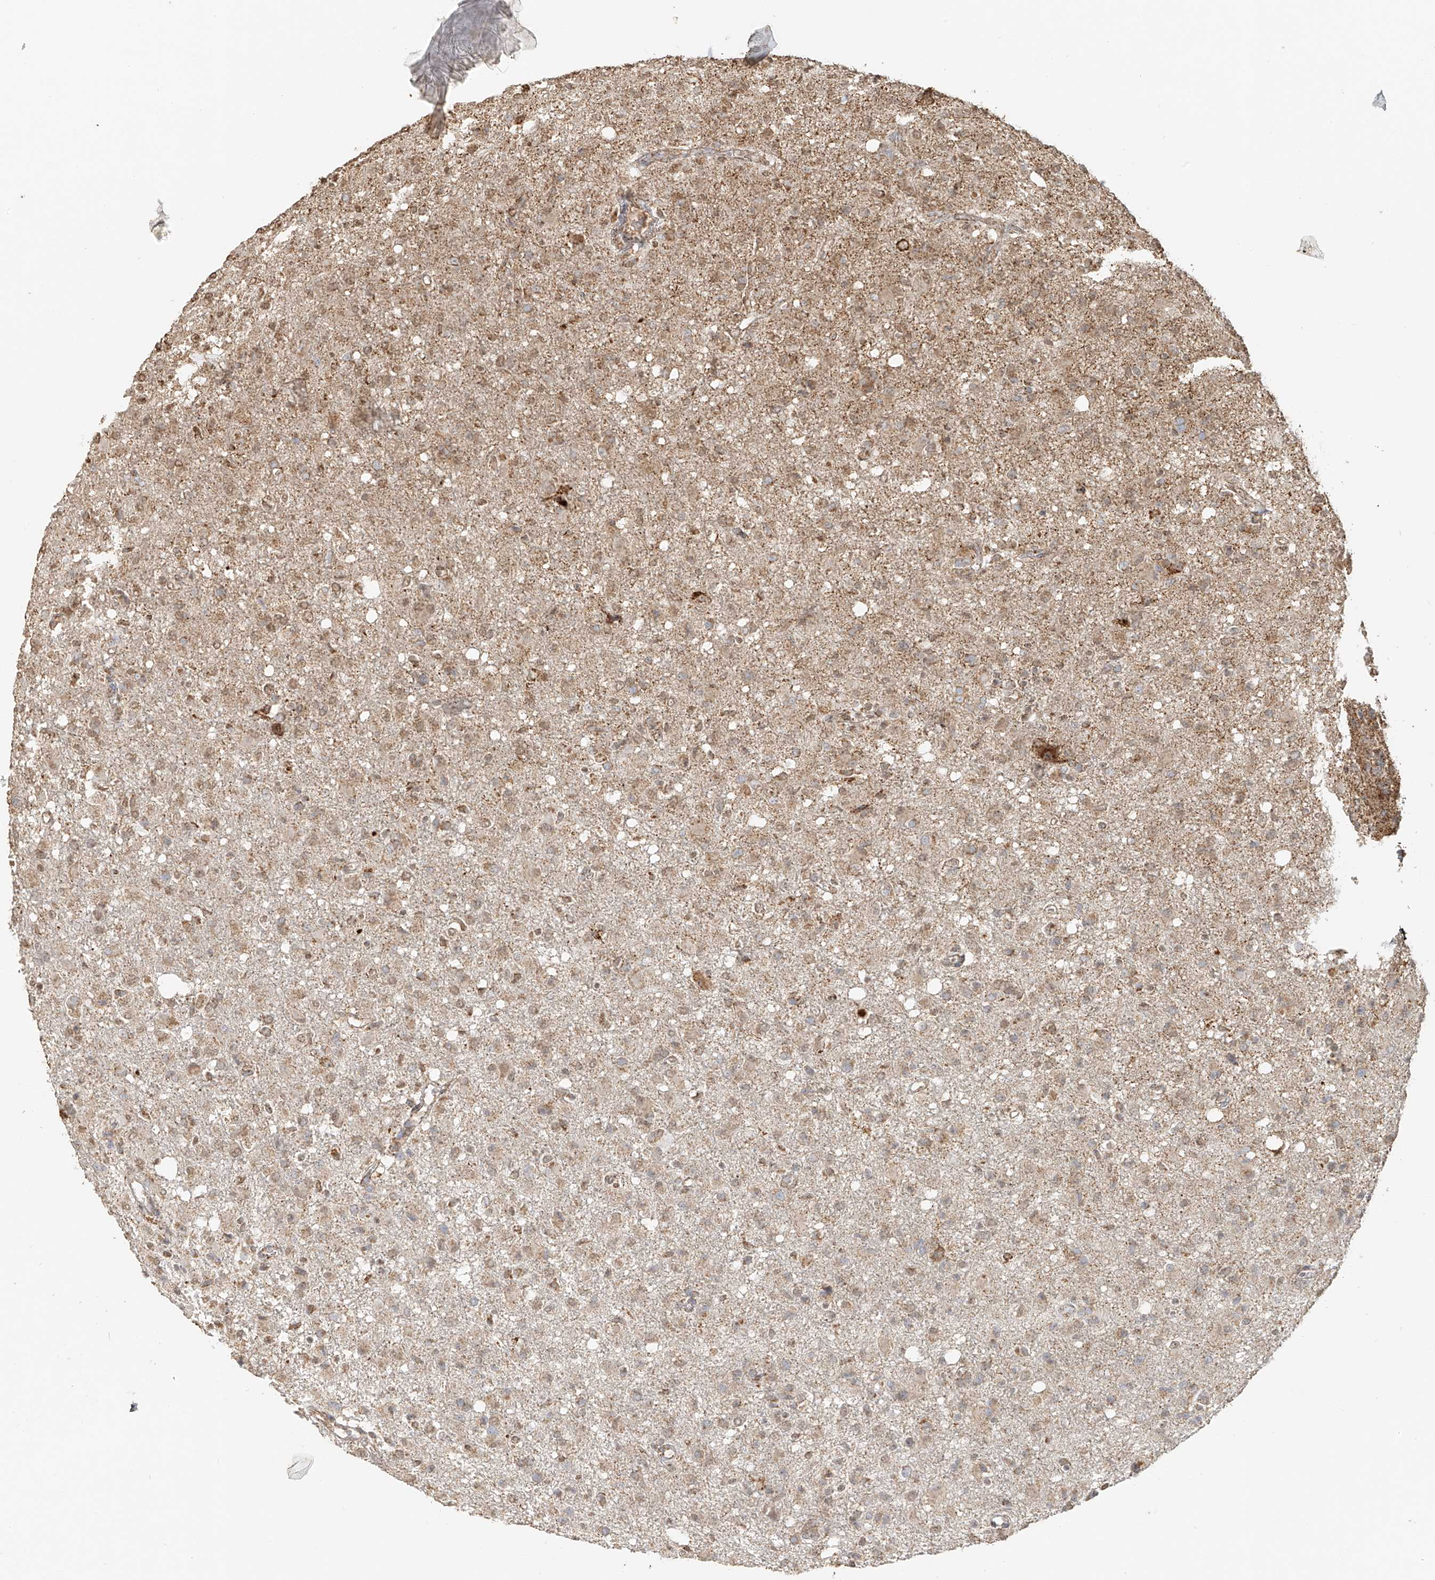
{"staining": {"intensity": "weak", "quantity": "25%-75%", "location": "cytoplasmic/membranous,nuclear"}, "tissue": "glioma", "cell_type": "Tumor cells", "image_type": "cancer", "snomed": [{"axis": "morphology", "description": "Glioma, malignant, High grade"}, {"axis": "topography", "description": "Brain"}], "caption": "Immunohistochemistry staining of malignant glioma (high-grade), which demonstrates low levels of weak cytoplasmic/membranous and nuclear staining in about 25%-75% of tumor cells indicating weak cytoplasmic/membranous and nuclear protein positivity. The staining was performed using DAB (brown) for protein detection and nuclei were counterstained in hematoxylin (blue).", "gene": "MIPEP", "patient": {"sex": "female", "age": 57}}